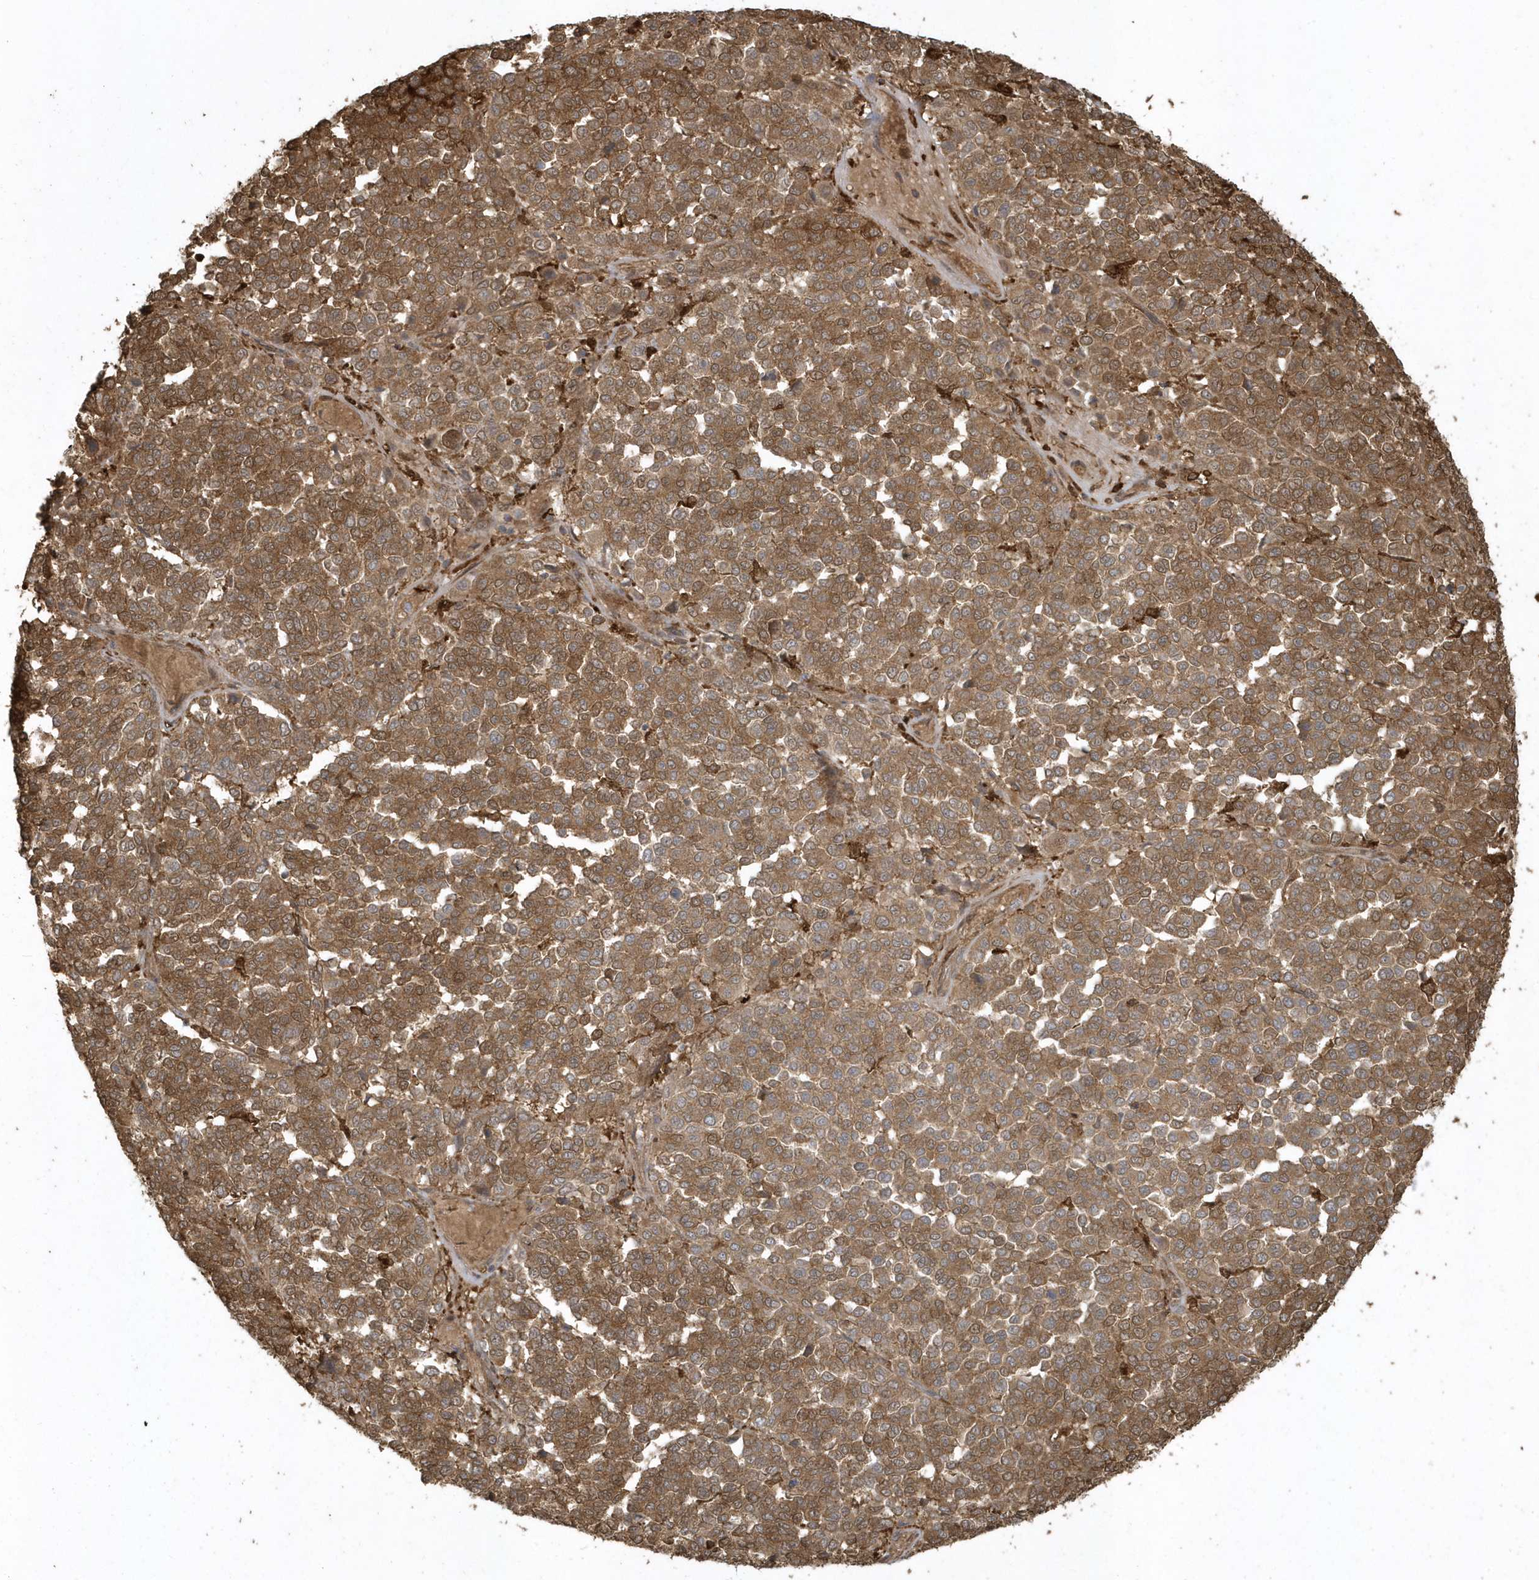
{"staining": {"intensity": "strong", "quantity": ">75%", "location": "cytoplasmic/membranous,nuclear"}, "tissue": "melanoma", "cell_type": "Tumor cells", "image_type": "cancer", "snomed": [{"axis": "morphology", "description": "Malignant melanoma, Metastatic site"}, {"axis": "topography", "description": "Pancreas"}], "caption": "Protein positivity by immunohistochemistry (IHC) displays strong cytoplasmic/membranous and nuclear staining in about >75% of tumor cells in melanoma.", "gene": "HNMT", "patient": {"sex": "female", "age": 30}}